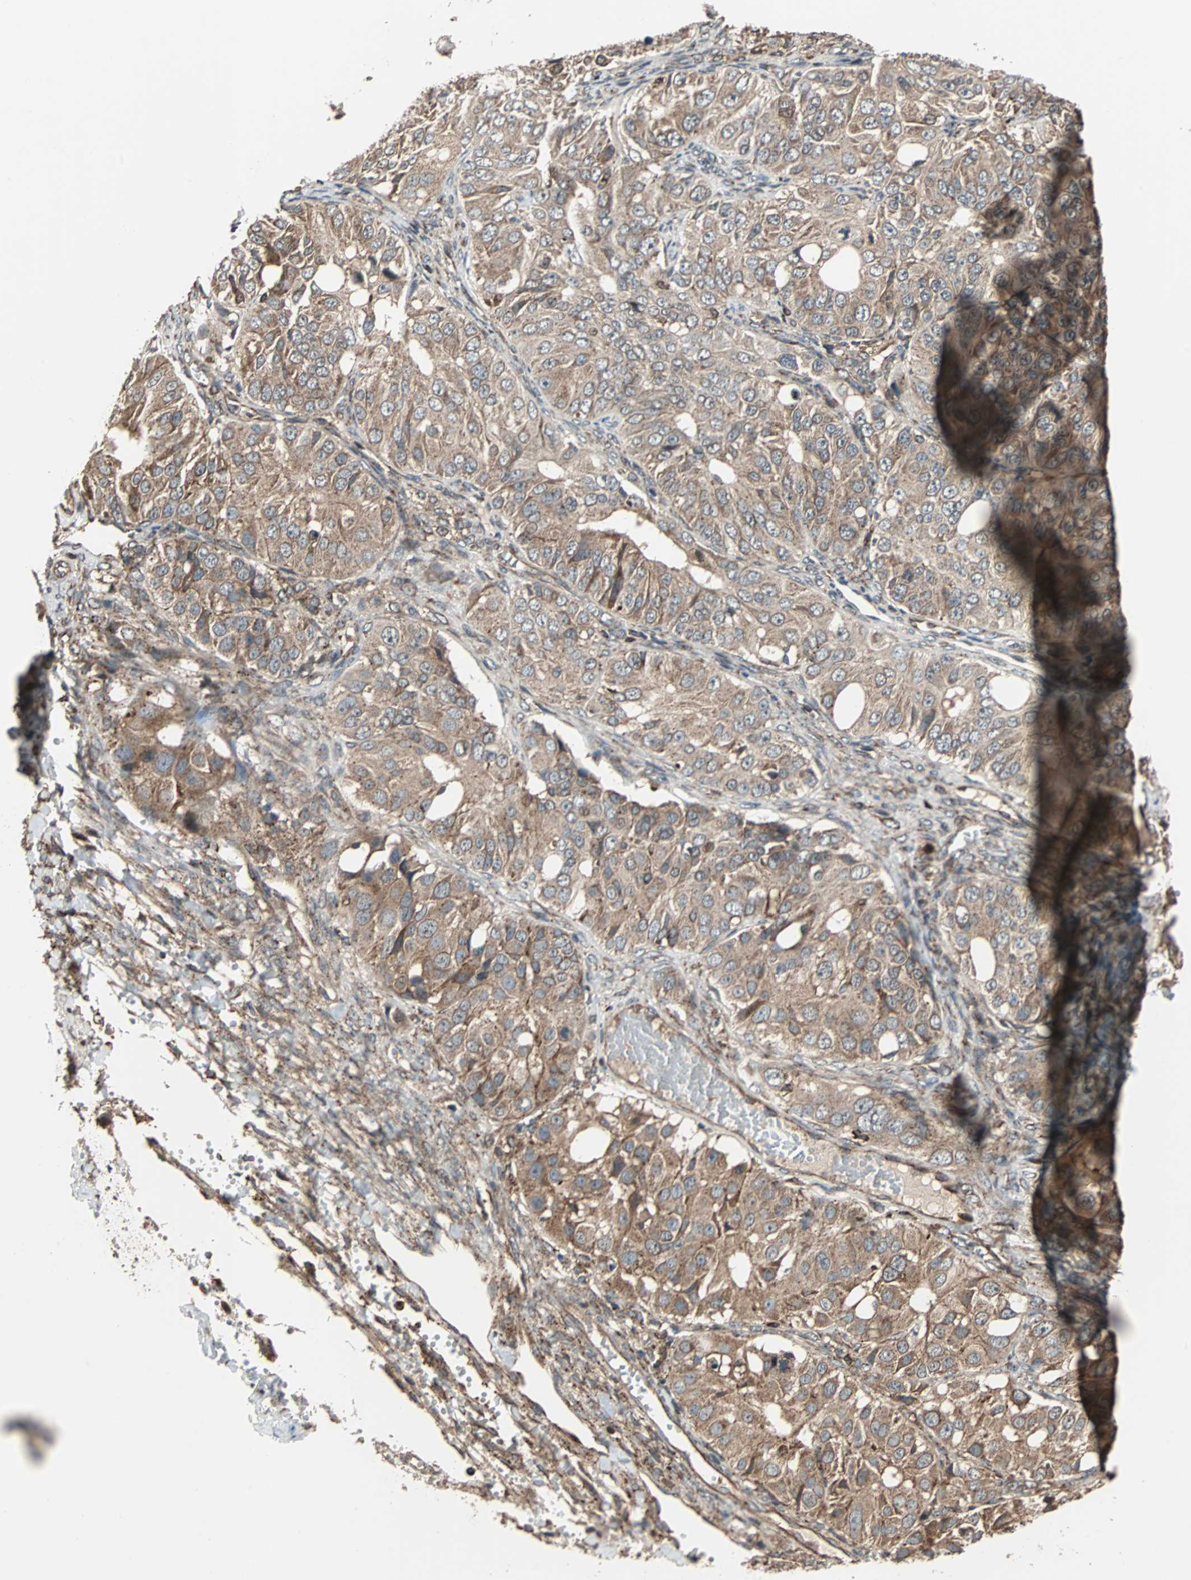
{"staining": {"intensity": "weak", "quantity": ">75%", "location": "cytoplasmic/membranous"}, "tissue": "ovarian cancer", "cell_type": "Tumor cells", "image_type": "cancer", "snomed": [{"axis": "morphology", "description": "Carcinoma, endometroid"}, {"axis": "topography", "description": "Ovary"}], "caption": "DAB immunohistochemical staining of human ovarian cancer demonstrates weak cytoplasmic/membranous protein staining in approximately >75% of tumor cells.", "gene": "RAB7A", "patient": {"sex": "female", "age": 51}}